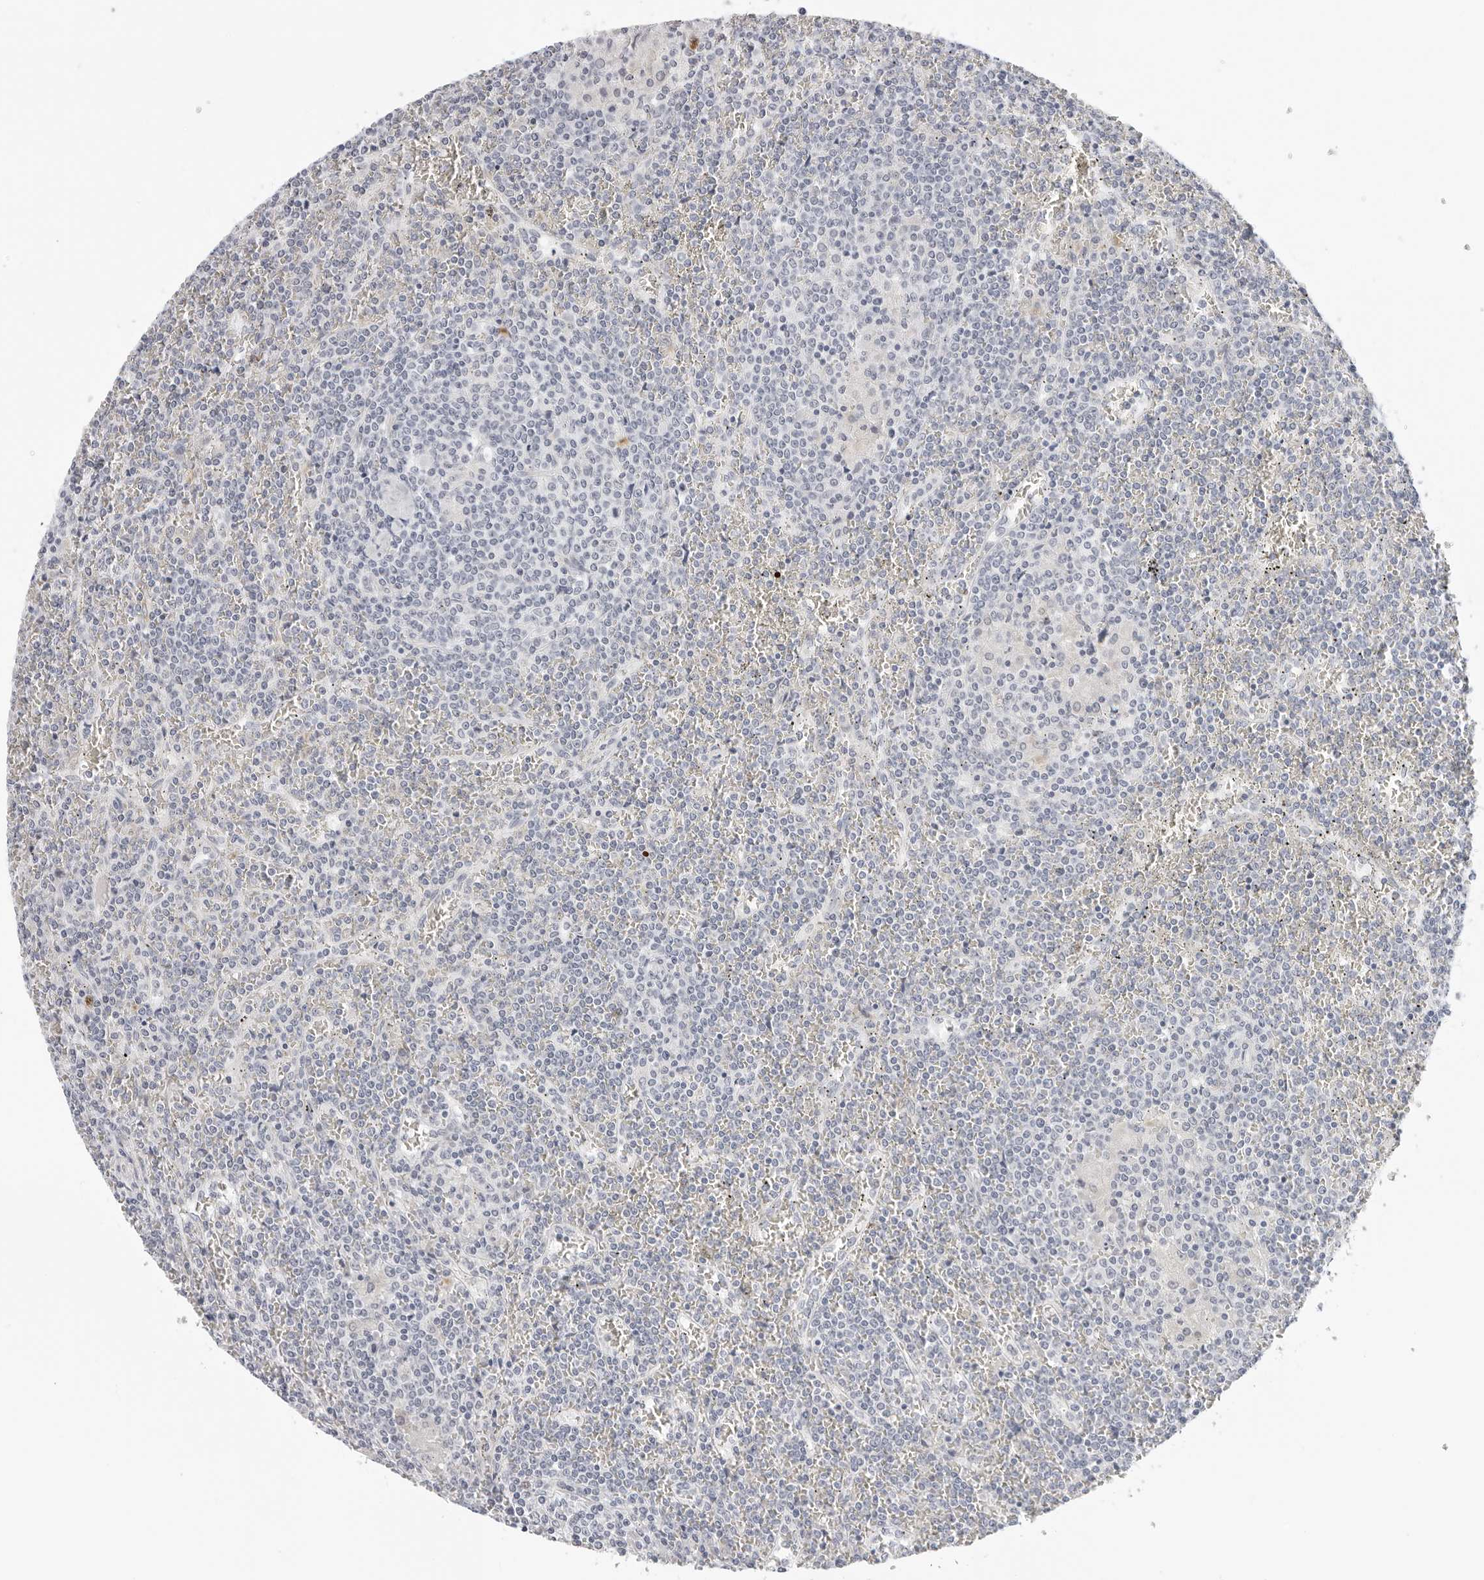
{"staining": {"intensity": "negative", "quantity": "none", "location": "none"}, "tissue": "lymphoma", "cell_type": "Tumor cells", "image_type": "cancer", "snomed": [{"axis": "morphology", "description": "Malignant lymphoma, non-Hodgkin's type, Low grade"}, {"axis": "topography", "description": "Spleen"}], "caption": "A high-resolution histopathology image shows IHC staining of lymphoma, which exhibits no significant positivity in tumor cells.", "gene": "EDN2", "patient": {"sex": "female", "age": 19}}